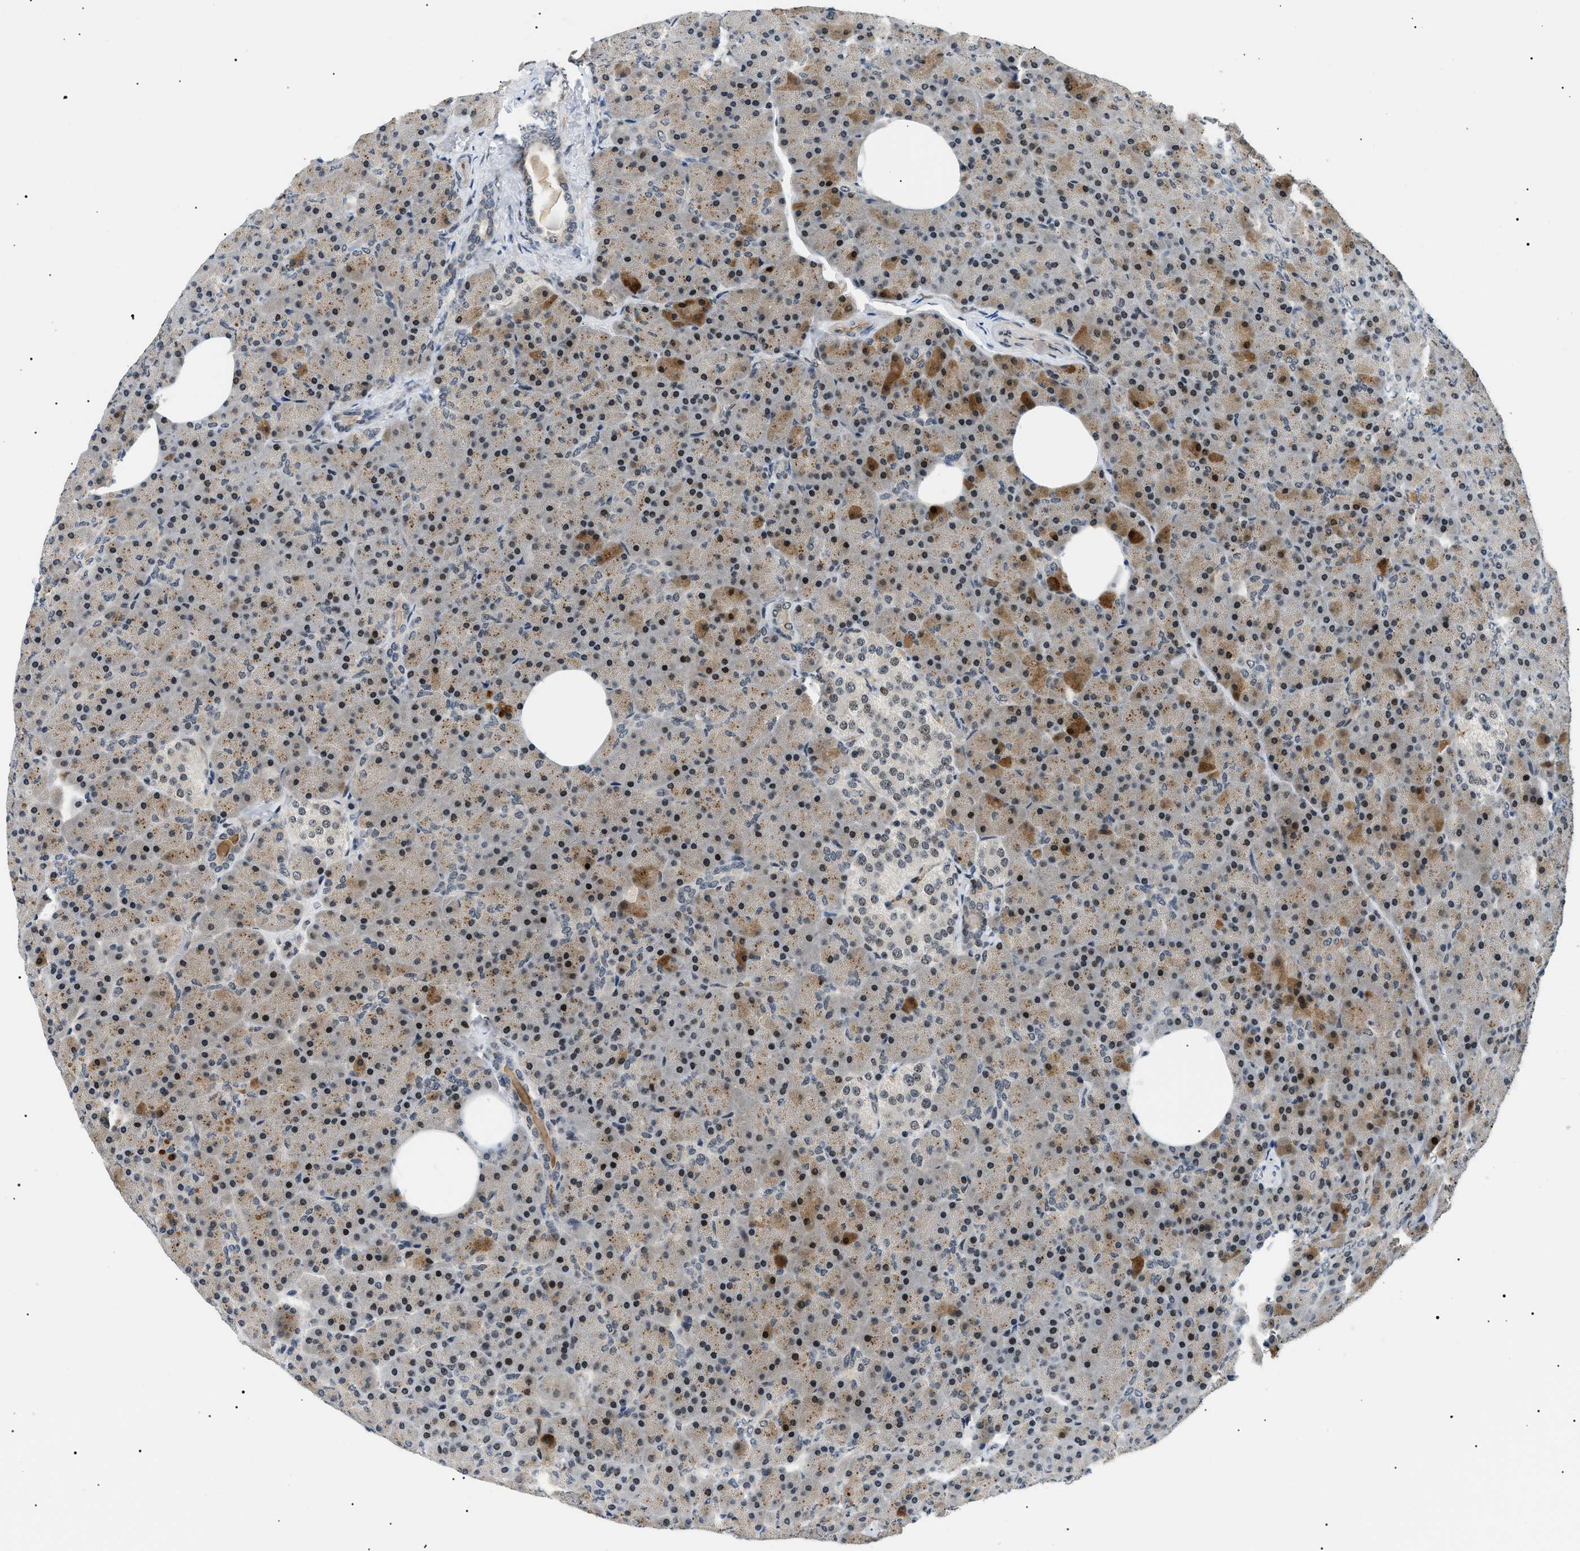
{"staining": {"intensity": "strong", "quantity": ">75%", "location": "cytoplasmic/membranous,nuclear"}, "tissue": "pancreas", "cell_type": "Exocrine glandular cells", "image_type": "normal", "snomed": [{"axis": "morphology", "description": "Normal tissue, NOS"}, {"axis": "topography", "description": "Pancreas"}], "caption": "About >75% of exocrine glandular cells in benign pancreas display strong cytoplasmic/membranous,nuclear protein staining as visualized by brown immunohistochemical staining.", "gene": "RBM15", "patient": {"sex": "female", "age": 35}}